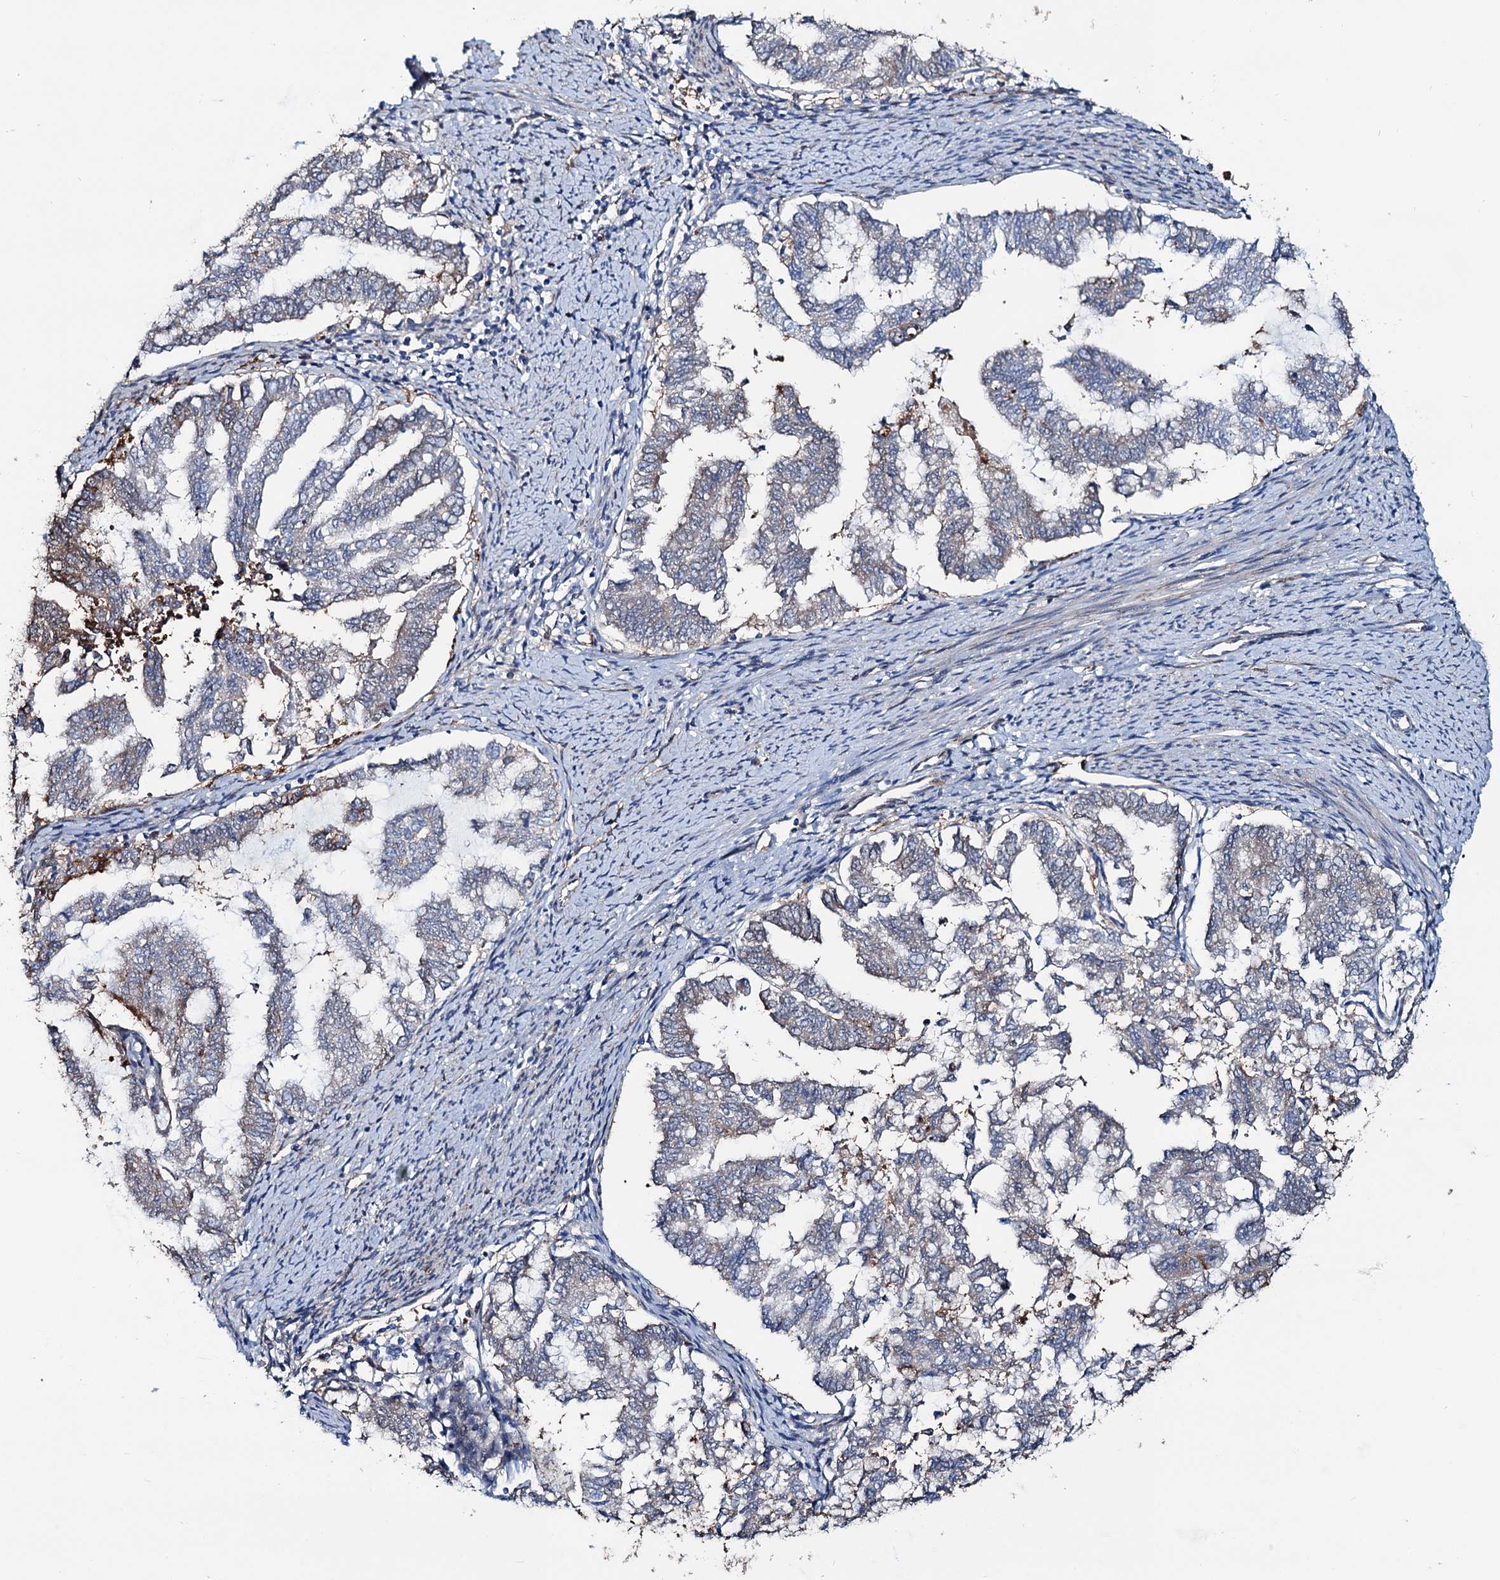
{"staining": {"intensity": "moderate", "quantity": "<25%", "location": "cytoplasmic/membranous"}, "tissue": "endometrial cancer", "cell_type": "Tumor cells", "image_type": "cancer", "snomed": [{"axis": "morphology", "description": "Adenocarcinoma, NOS"}, {"axis": "topography", "description": "Endometrium"}], "caption": "Immunohistochemical staining of human endometrial adenocarcinoma reveals moderate cytoplasmic/membranous protein positivity in approximately <25% of tumor cells. (DAB IHC, brown staining for protein, blue staining for nuclei).", "gene": "PTDSS2", "patient": {"sex": "female", "age": 79}}